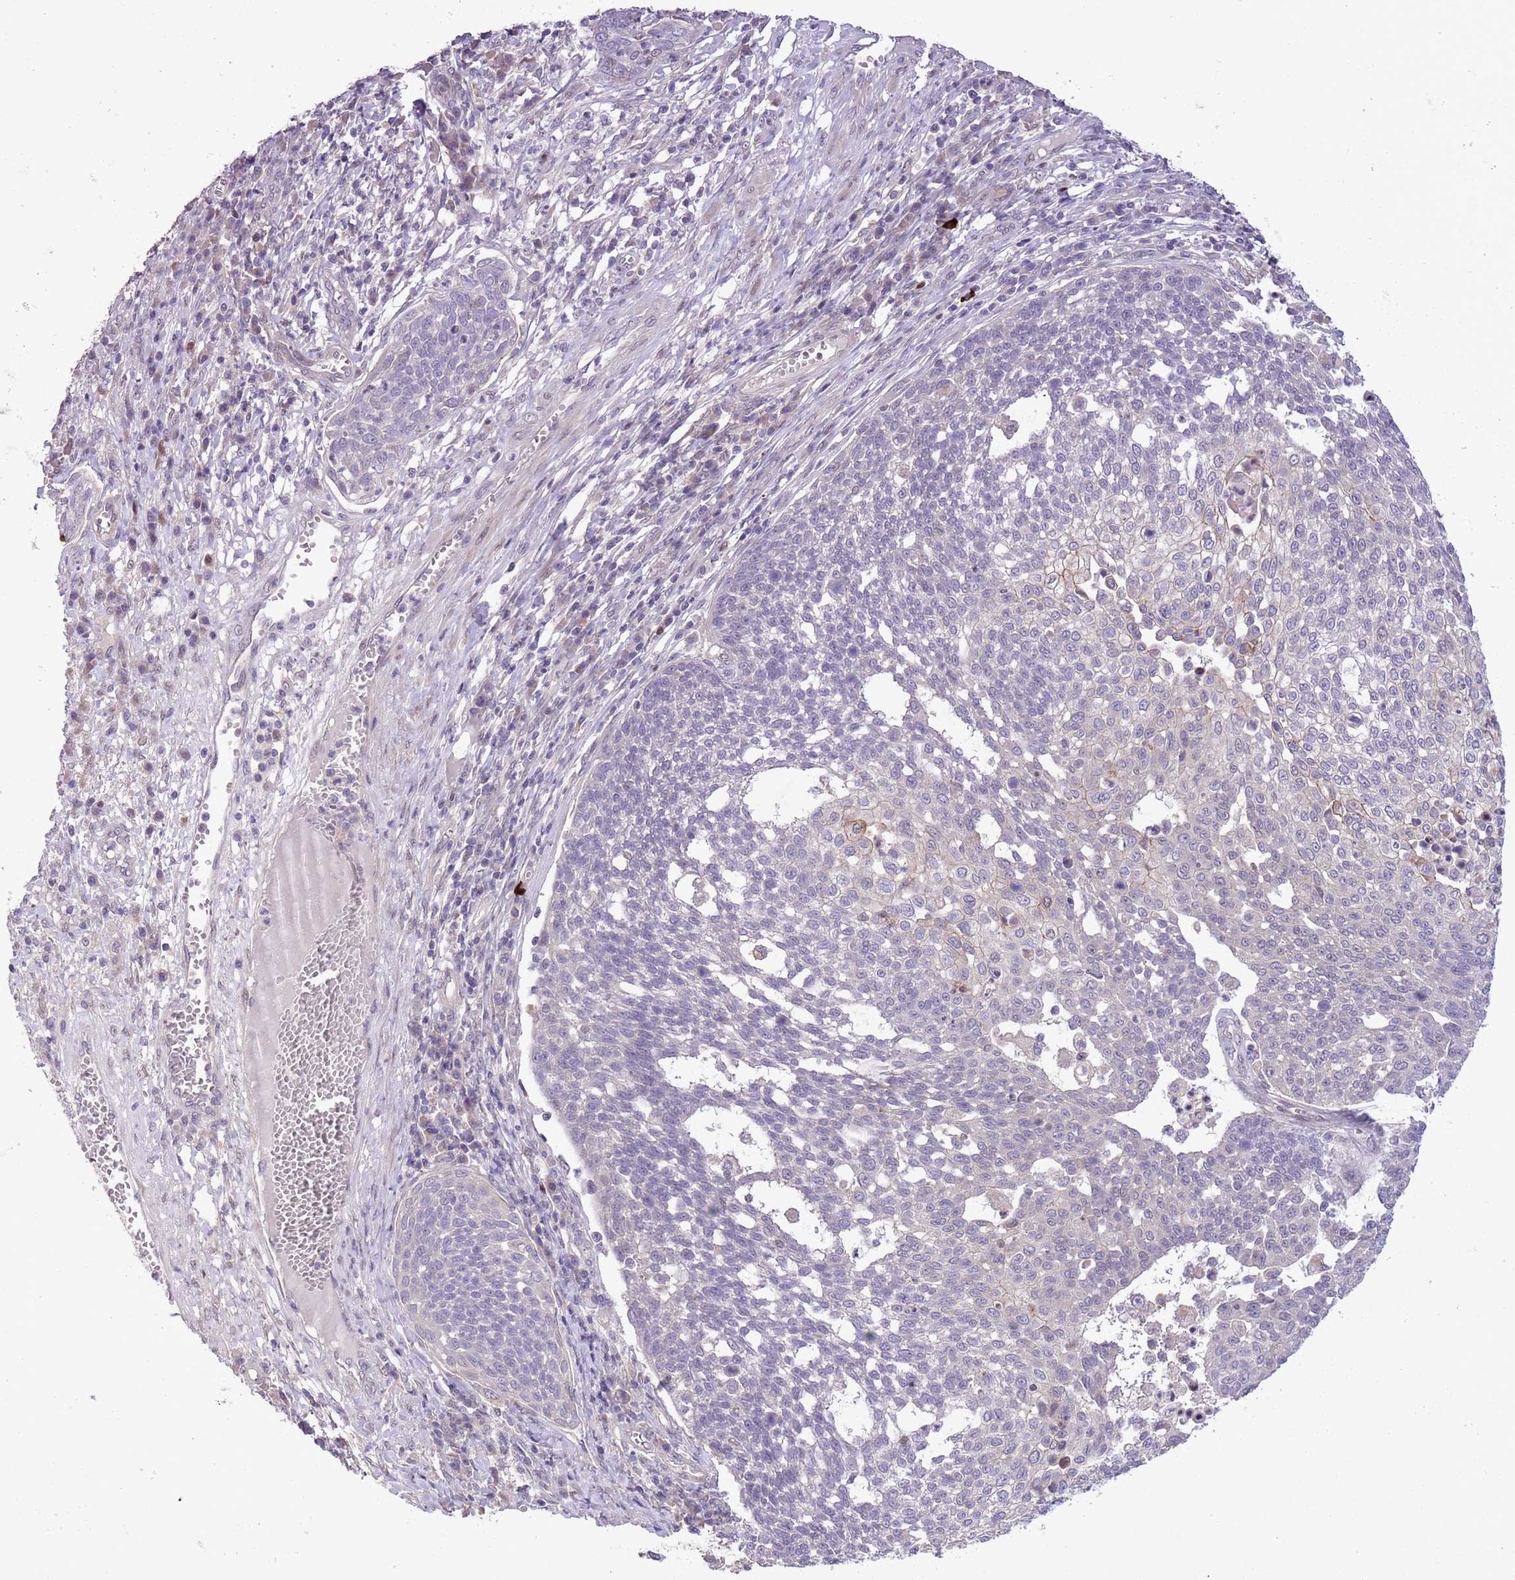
{"staining": {"intensity": "negative", "quantity": "none", "location": "none"}, "tissue": "cervical cancer", "cell_type": "Tumor cells", "image_type": "cancer", "snomed": [{"axis": "morphology", "description": "Squamous cell carcinoma, NOS"}, {"axis": "topography", "description": "Cervix"}], "caption": "Histopathology image shows no significant protein positivity in tumor cells of cervical squamous cell carcinoma.", "gene": "CCND2", "patient": {"sex": "female", "age": 34}}